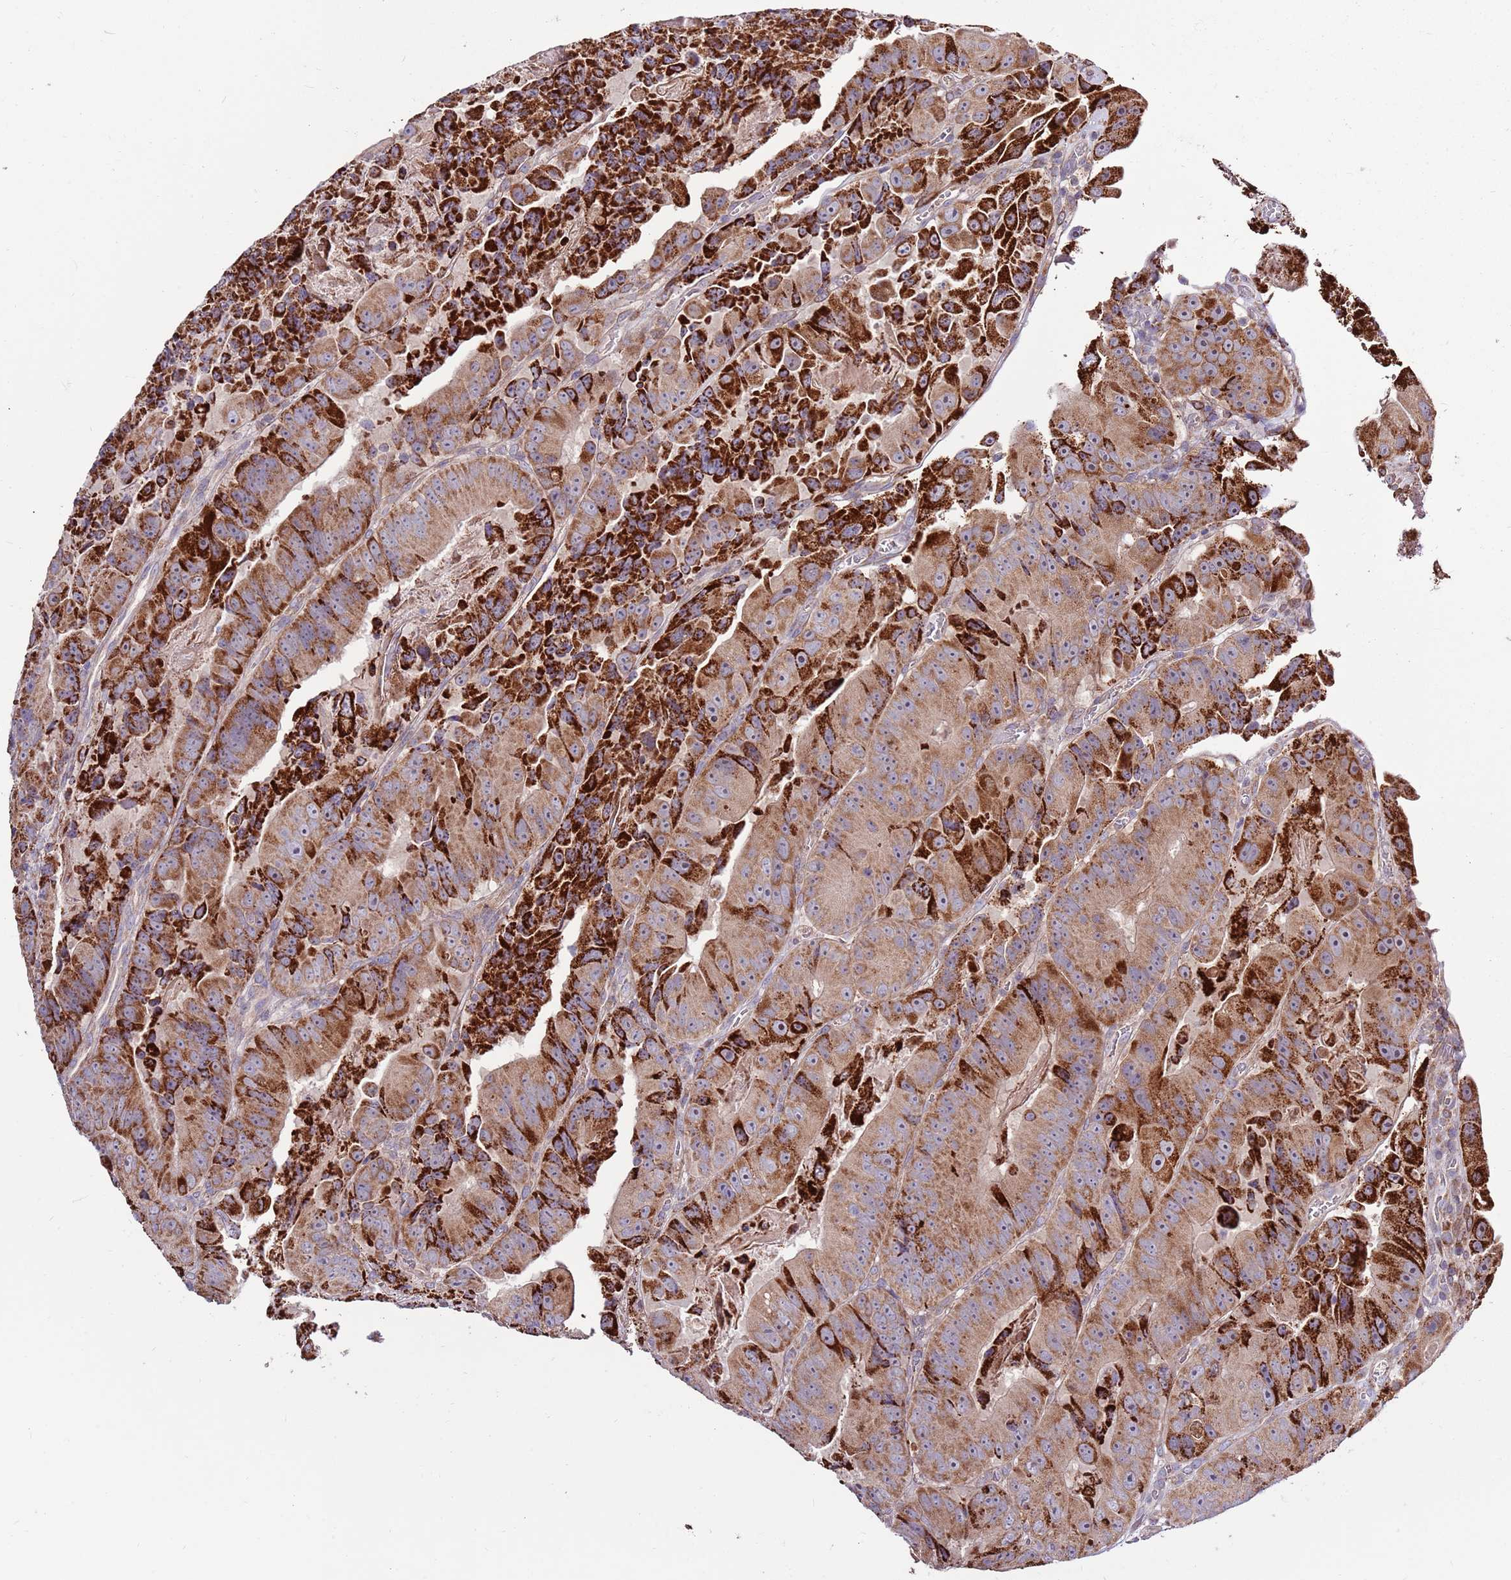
{"staining": {"intensity": "strong", "quantity": "25%-75%", "location": "cytoplasmic/membranous"}, "tissue": "colorectal cancer", "cell_type": "Tumor cells", "image_type": "cancer", "snomed": [{"axis": "morphology", "description": "Adenocarcinoma, NOS"}, {"axis": "topography", "description": "Colon"}], "caption": "IHC histopathology image of neoplastic tissue: human adenocarcinoma (colorectal) stained using IHC demonstrates high levels of strong protein expression localized specifically in the cytoplasmic/membranous of tumor cells, appearing as a cytoplasmic/membranous brown color.", "gene": "SMG1", "patient": {"sex": "female", "age": 86}}